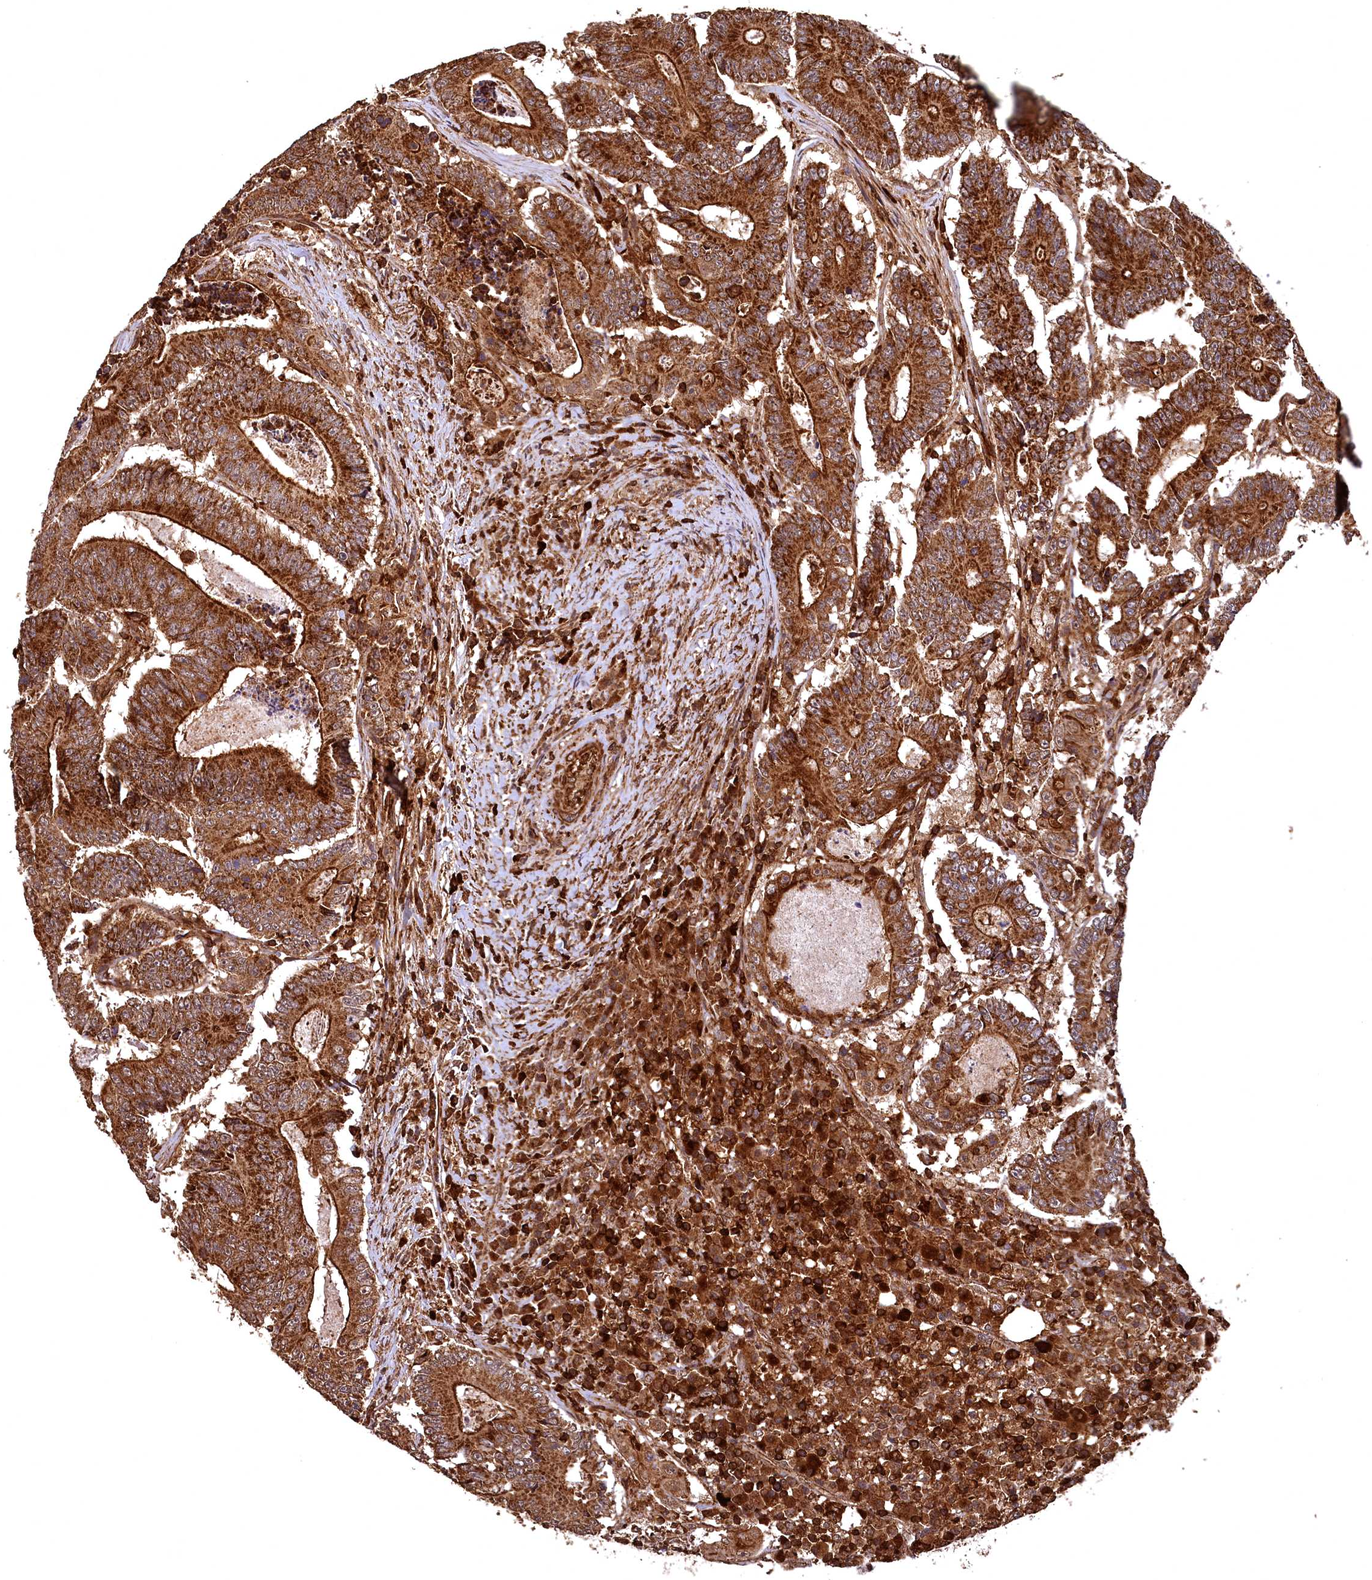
{"staining": {"intensity": "strong", "quantity": ">75%", "location": "cytoplasmic/membranous"}, "tissue": "colorectal cancer", "cell_type": "Tumor cells", "image_type": "cancer", "snomed": [{"axis": "morphology", "description": "Adenocarcinoma, NOS"}, {"axis": "topography", "description": "Colon"}], "caption": "This image reveals immunohistochemistry staining of human colorectal adenocarcinoma, with high strong cytoplasmic/membranous expression in about >75% of tumor cells.", "gene": "STUB1", "patient": {"sex": "male", "age": 83}}